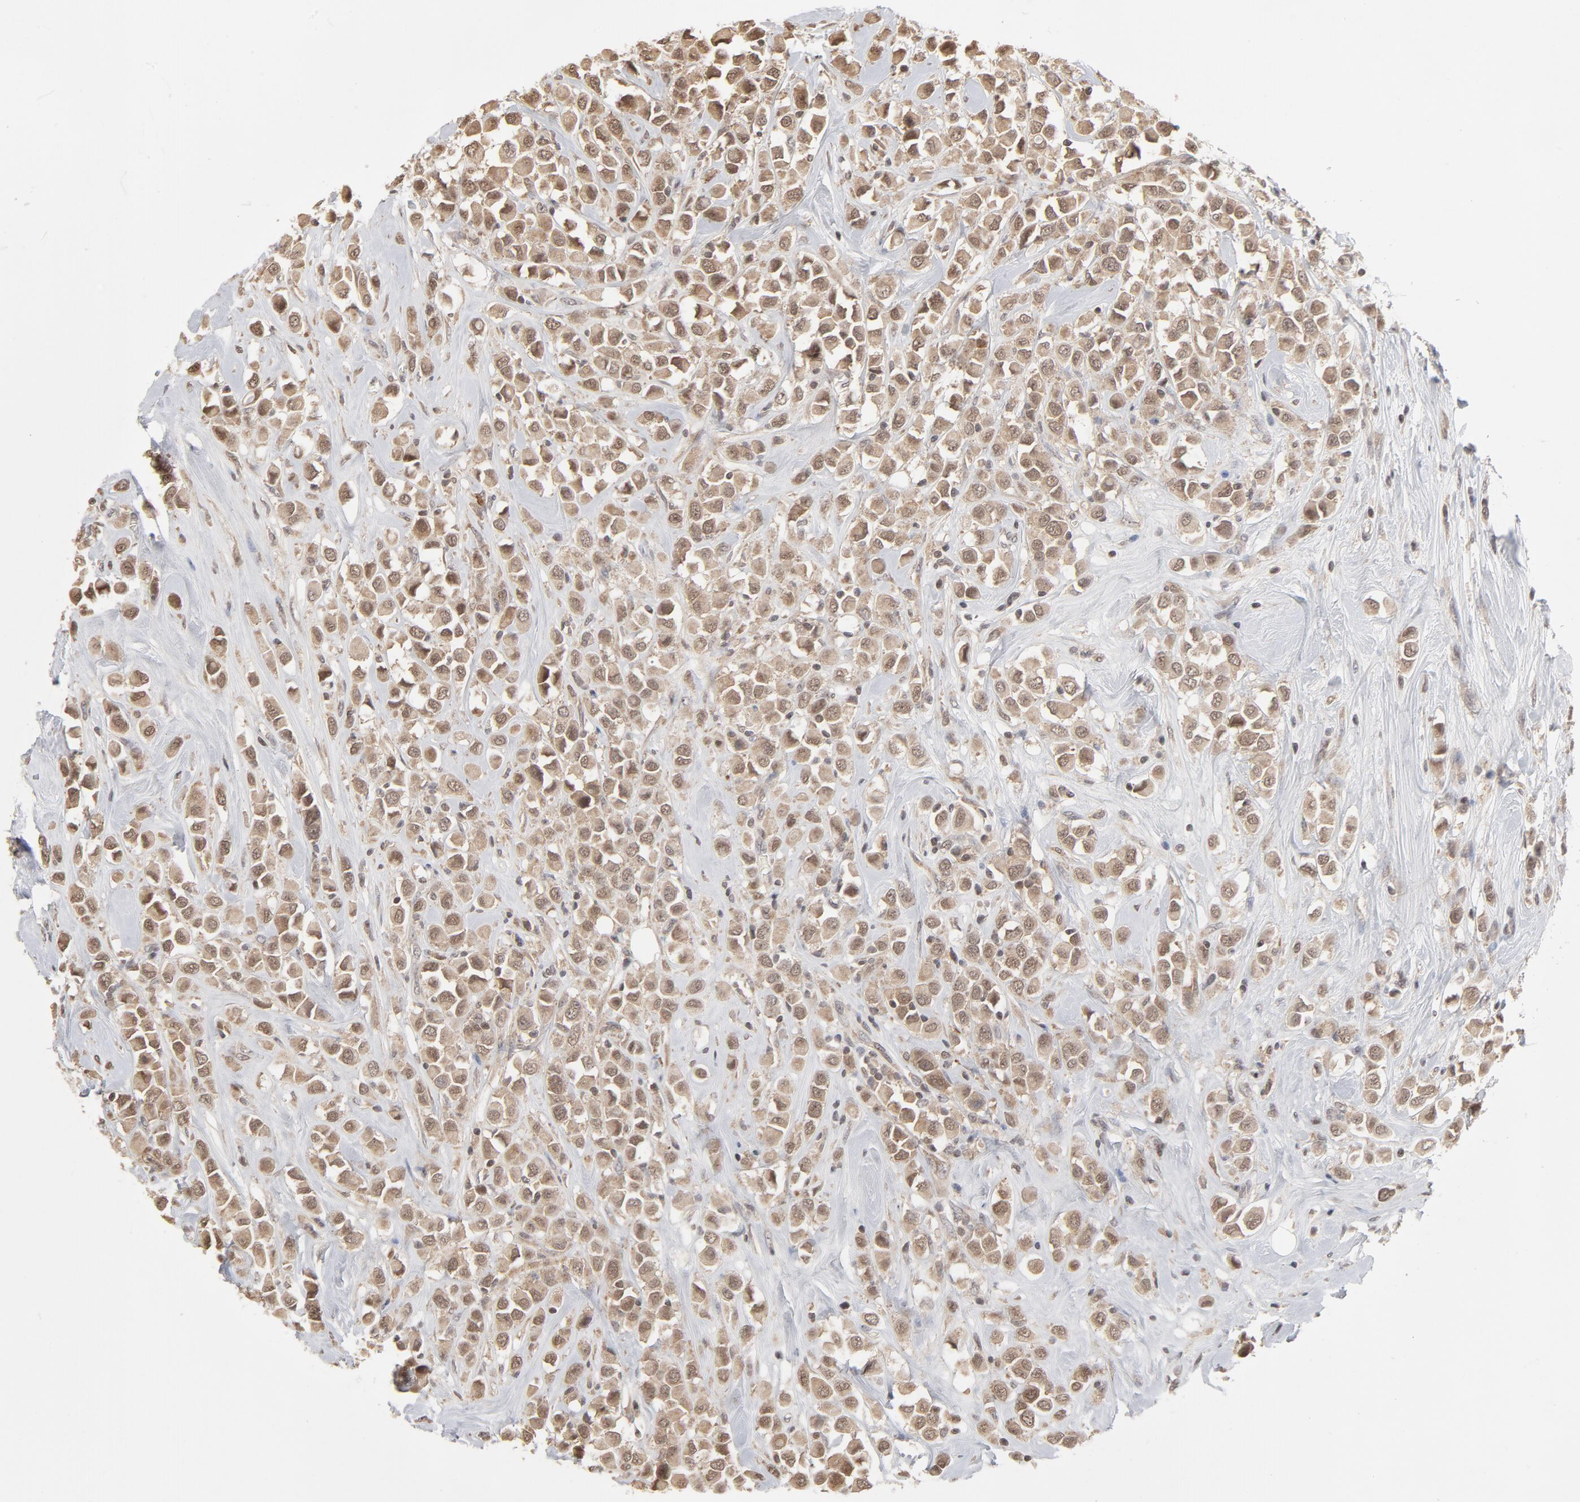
{"staining": {"intensity": "weak", "quantity": ">75%", "location": "cytoplasmic/membranous,nuclear"}, "tissue": "breast cancer", "cell_type": "Tumor cells", "image_type": "cancer", "snomed": [{"axis": "morphology", "description": "Duct carcinoma"}, {"axis": "topography", "description": "Breast"}], "caption": "An immunohistochemistry (IHC) micrograph of neoplastic tissue is shown. Protein staining in brown labels weak cytoplasmic/membranous and nuclear positivity in breast intraductal carcinoma within tumor cells. (Brightfield microscopy of DAB IHC at high magnification).", "gene": "ARIH1", "patient": {"sex": "female", "age": 61}}